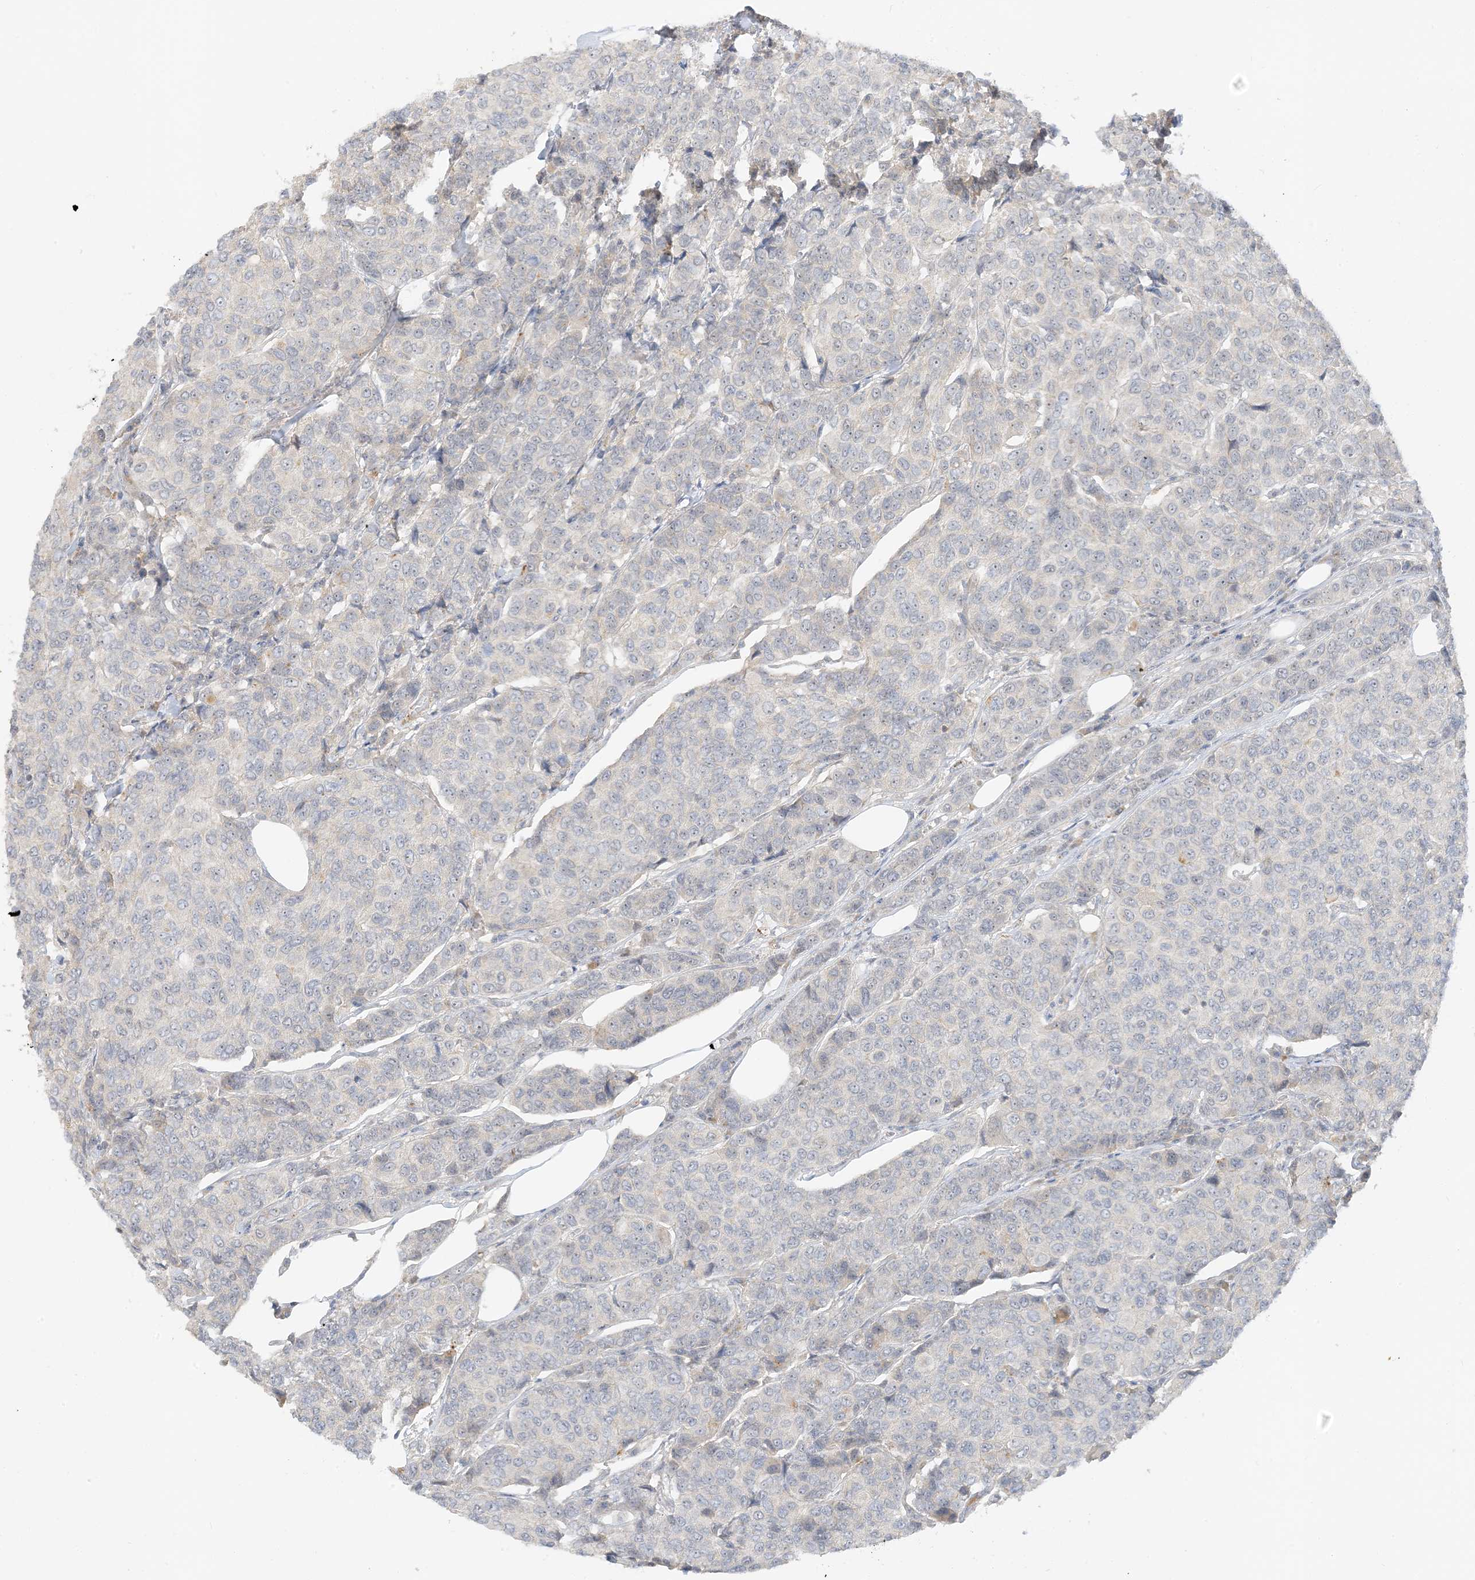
{"staining": {"intensity": "negative", "quantity": "none", "location": "none"}, "tissue": "breast cancer", "cell_type": "Tumor cells", "image_type": "cancer", "snomed": [{"axis": "morphology", "description": "Duct carcinoma"}, {"axis": "topography", "description": "Breast"}], "caption": "IHC of breast invasive ductal carcinoma shows no expression in tumor cells.", "gene": "ETAA1", "patient": {"sex": "female", "age": 55}}